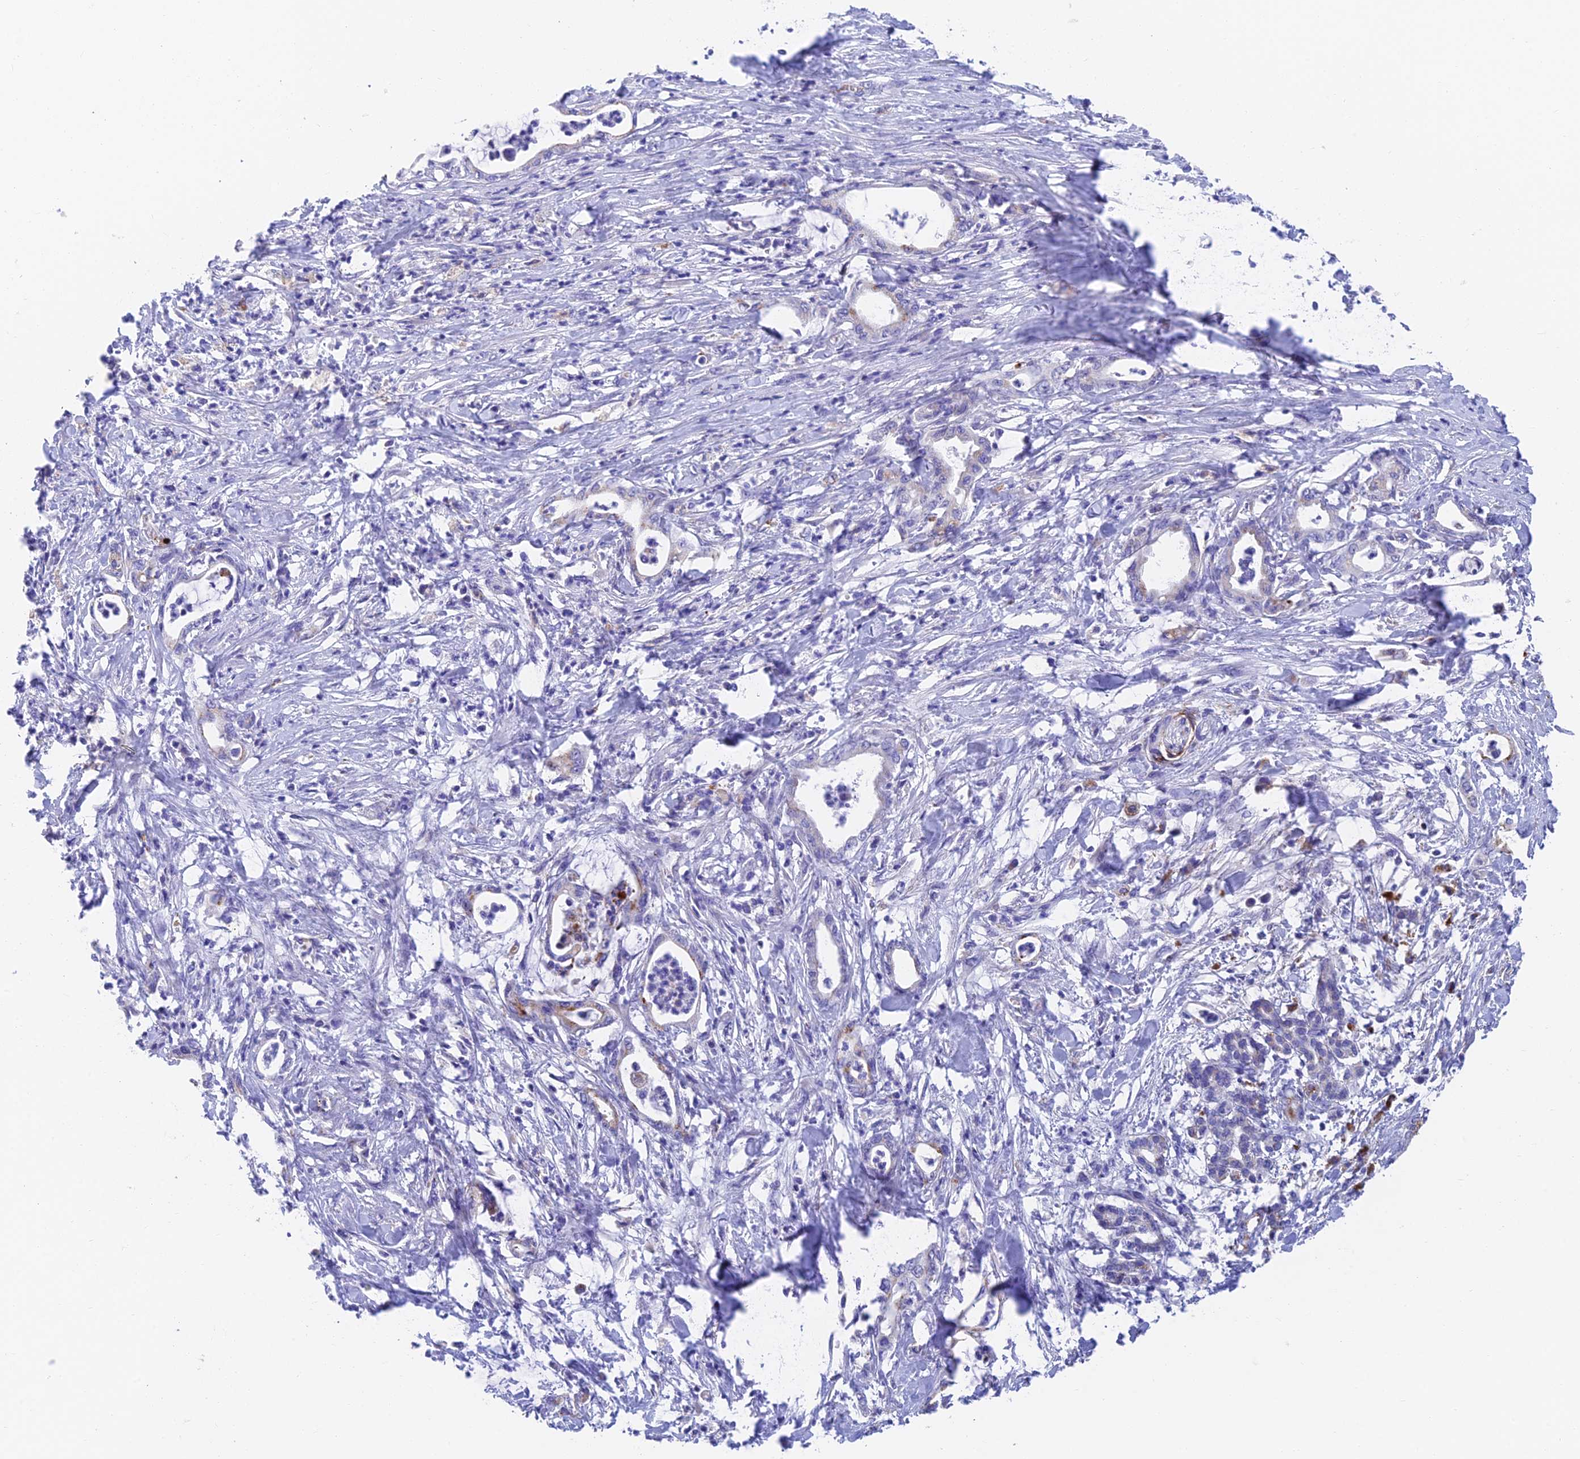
{"staining": {"intensity": "negative", "quantity": "none", "location": "none"}, "tissue": "pancreatic cancer", "cell_type": "Tumor cells", "image_type": "cancer", "snomed": [{"axis": "morphology", "description": "Adenocarcinoma, NOS"}, {"axis": "topography", "description": "Pancreas"}], "caption": "IHC micrograph of human pancreatic cancer stained for a protein (brown), which displays no positivity in tumor cells.", "gene": "ADAMTS13", "patient": {"sex": "female", "age": 55}}